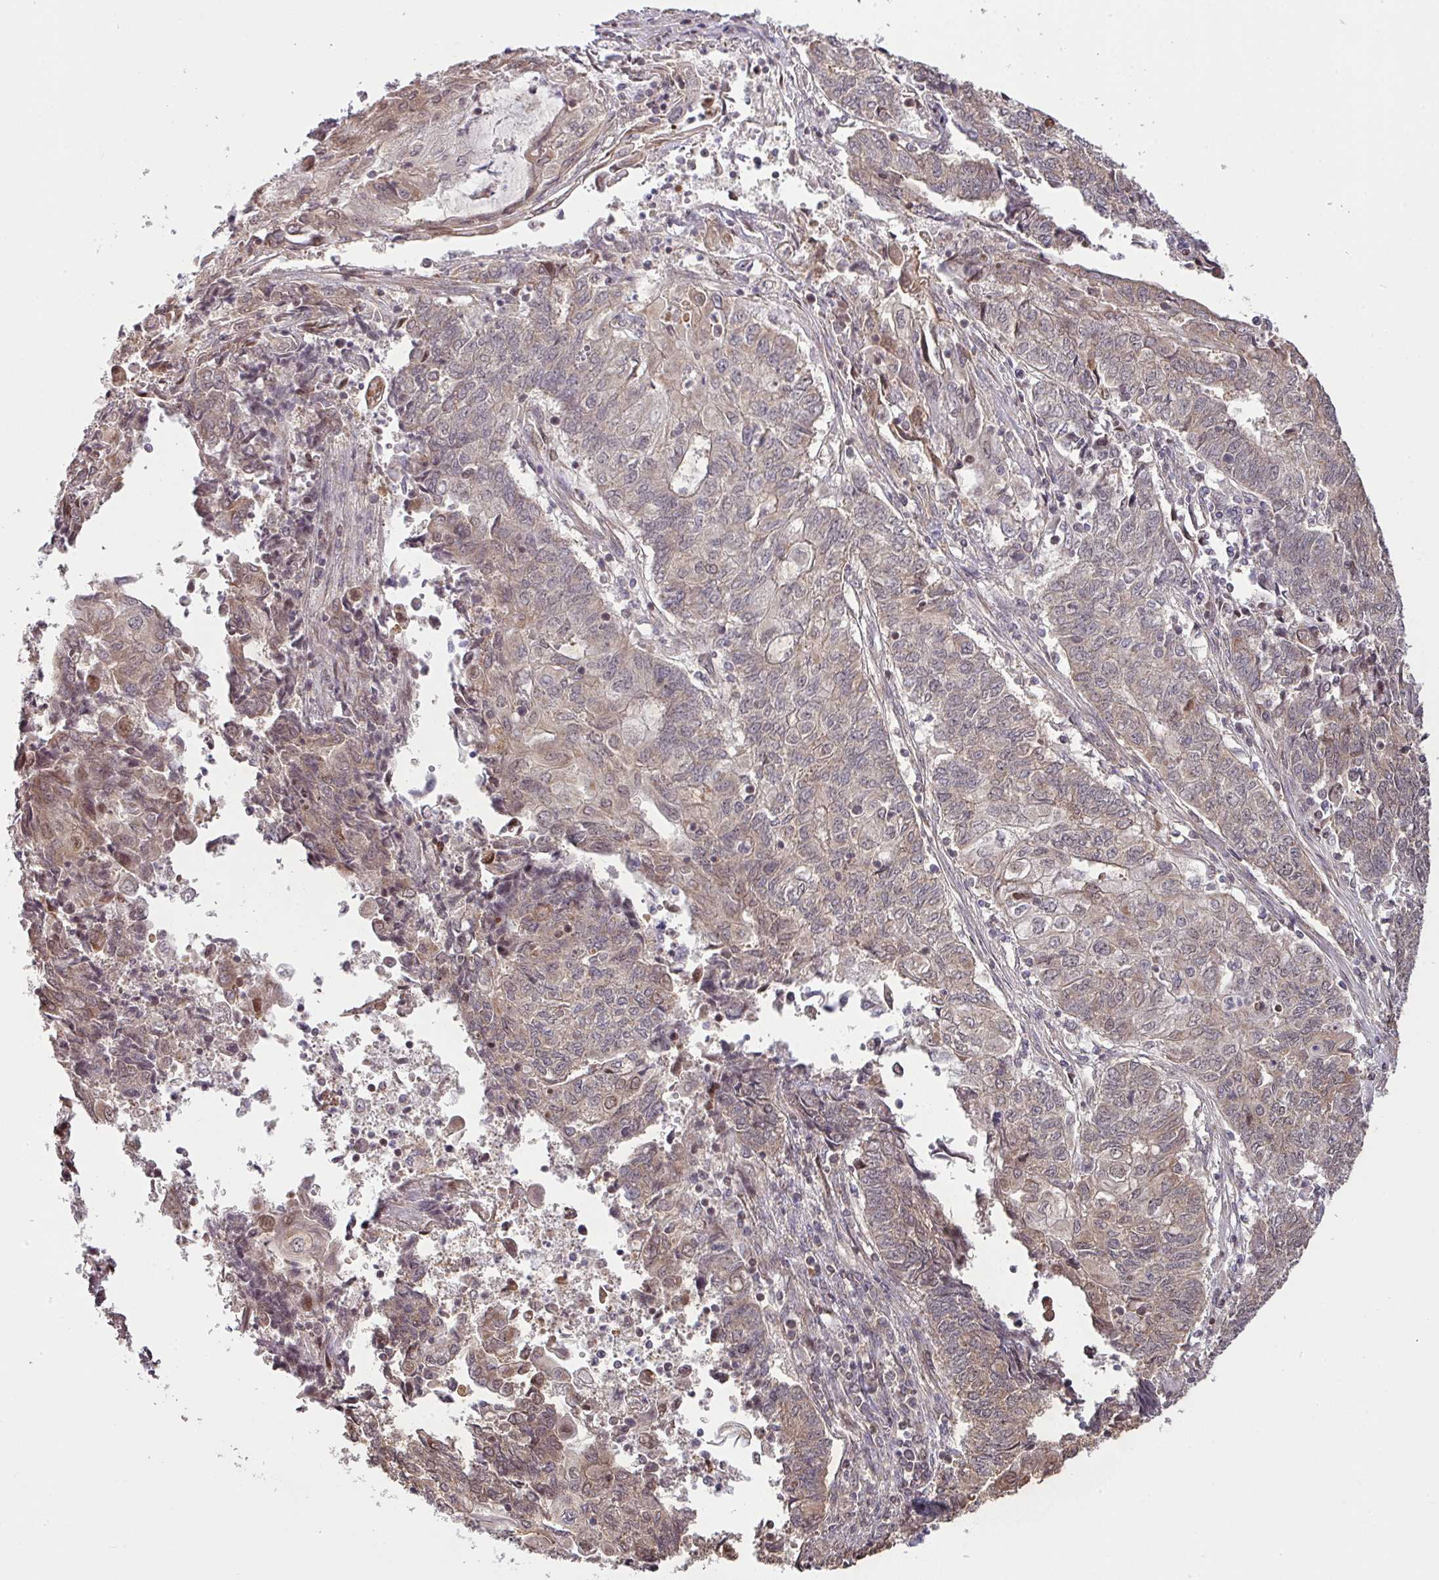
{"staining": {"intensity": "weak", "quantity": "25%-75%", "location": "cytoplasmic/membranous,nuclear"}, "tissue": "endometrial cancer", "cell_type": "Tumor cells", "image_type": "cancer", "snomed": [{"axis": "morphology", "description": "Adenocarcinoma, NOS"}, {"axis": "topography", "description": "Endometrium"}], "caption": "Immunohistochemistry (IHC) micrograph of human endometrial adenocarcinoma stained for a protein (brown), which exhibits low levels of weak cytoplasmic/membranous and nuclear expression in about 25%-75% of tumor cells.", "gene": "PLK1", "patient": {"sex": "female", "age": 54}}